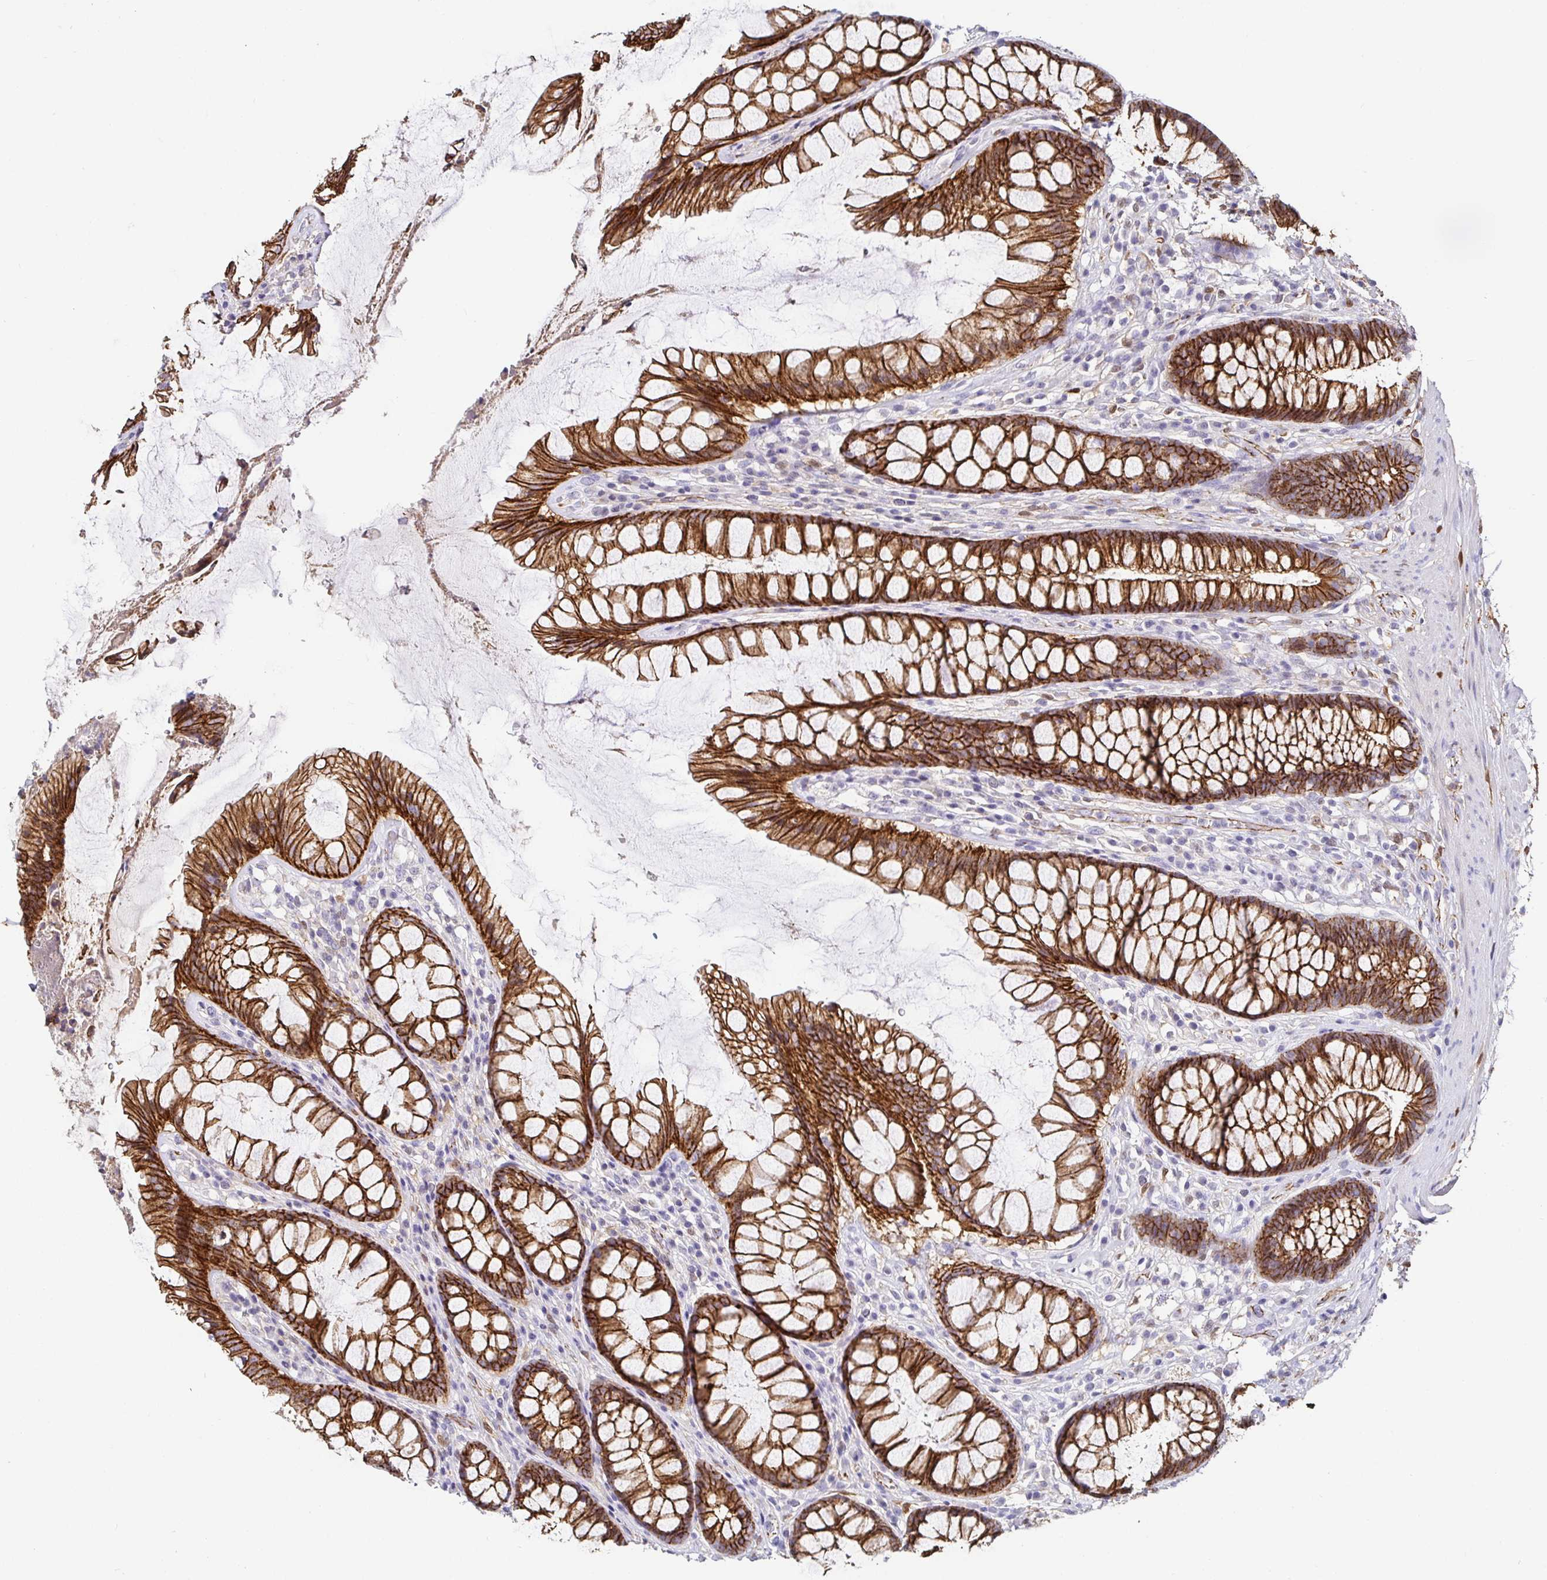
{"staining": {"intensity": "strong", "quantity": ">75%", "location": "cytoplasmic/membranous"}, "tissue": "rectum", "cell_type": "Glandular cells", "image_type": "normal", "snomed": [{"axis": "morphology", "description": "Normal tissue, NOS"}, {"axis": "topography", "description": "Rectum"}], "caption": "A high amount of strong cytoplasmic/membranous expression is present in about >75% of glandular cells in normal rectum. (Stains: DAB in brown, nuclei in blue, Microscopy: brightfield microscopy at high magnification).", "gene": "PIWIL3", "patient": {"sex": "male", "age": 72}}